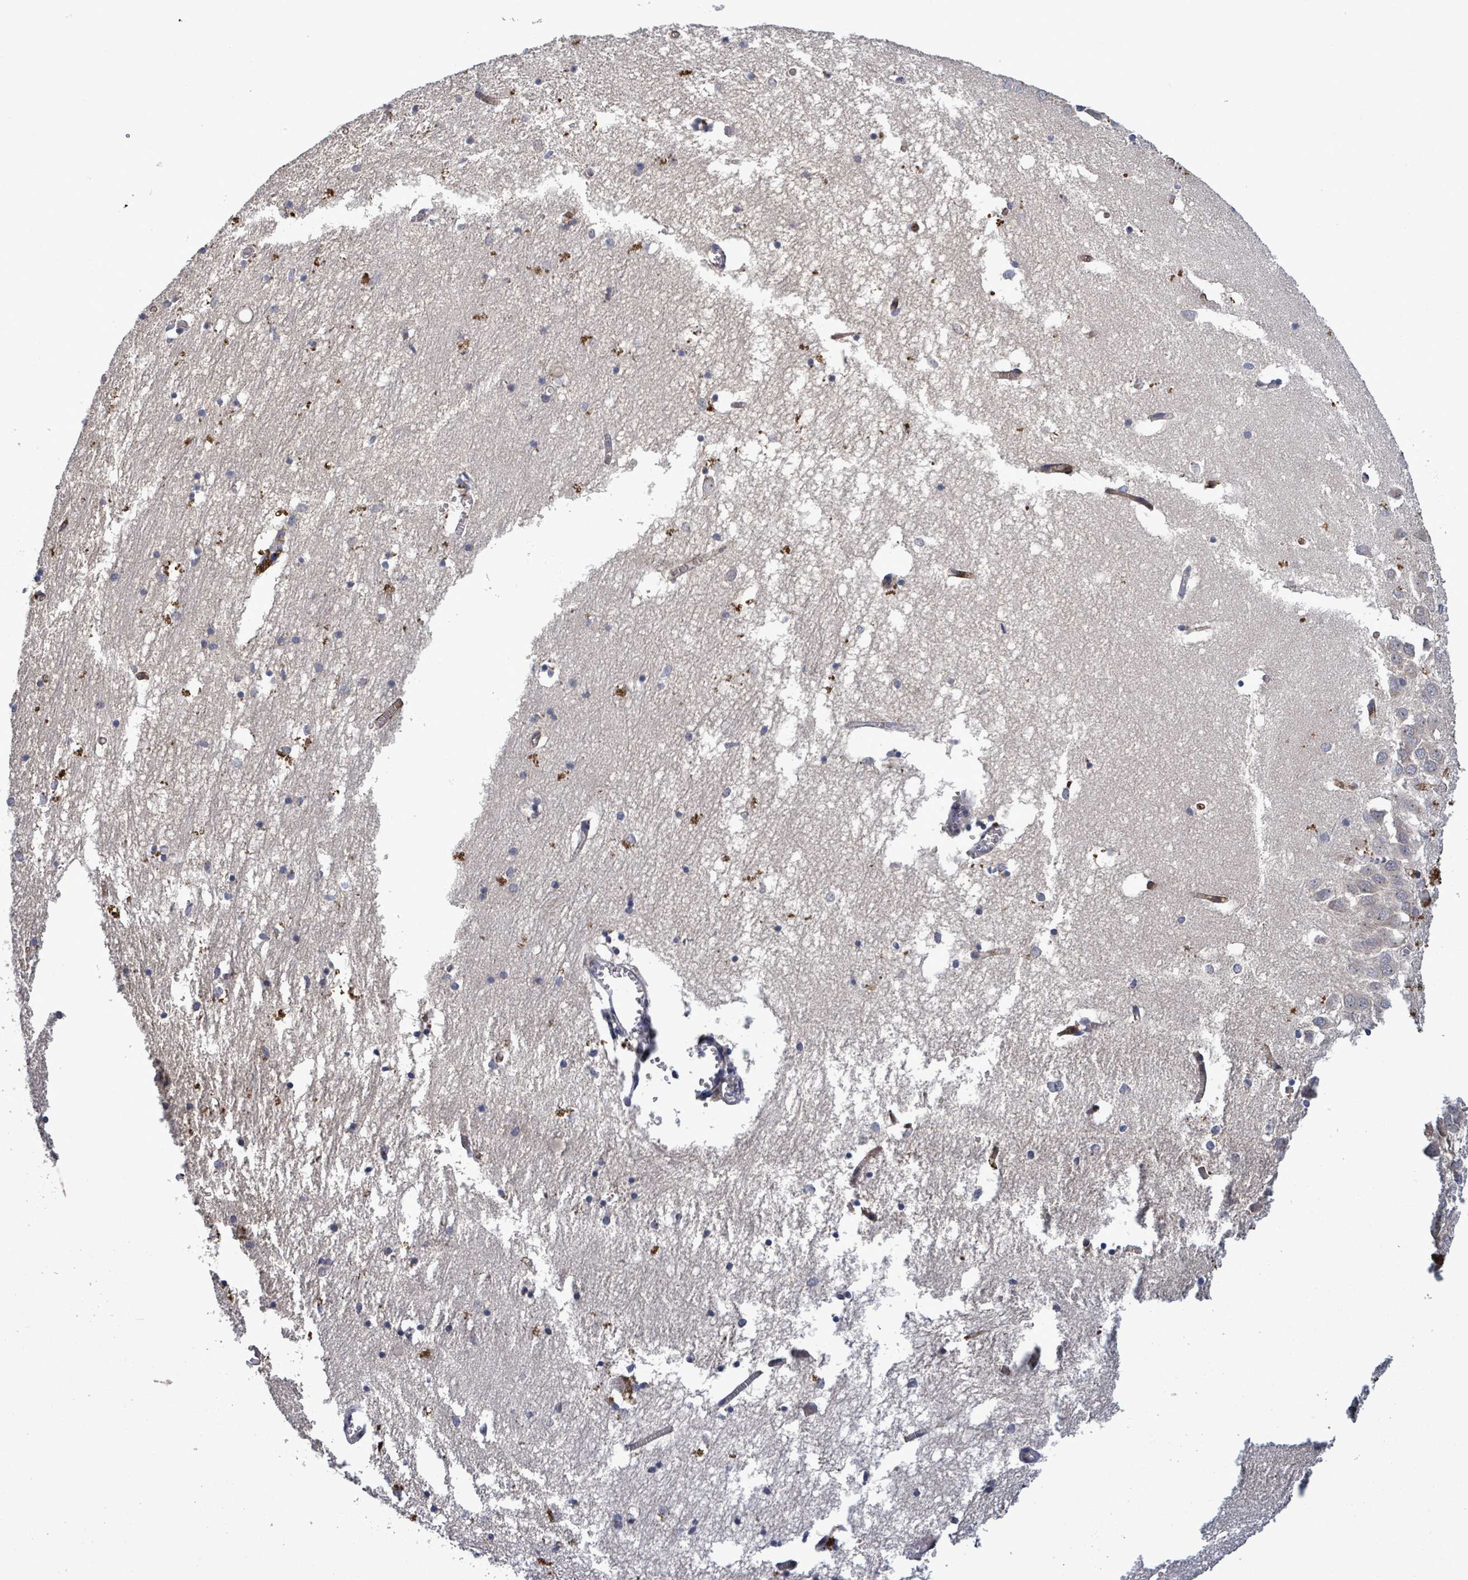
{"staining": {"intensity": "negative", "quantity": "none", "location": "none"}, "tissue": "hippocampus", "cell_type": "Glial cells", "image_type": "normal", "snomed": [{"axis": "morphology", "description": "Normal tissue, NOS"}, {"axis": "topography", "description": "Hippocampus"}], "caption": "Immunohistochemistry image of benign hippocampus stained for a protein (brown), which displays no positivity in glial cells.", "gene": "SERPINE3", "patient": {"sex": "male", "age": 70}}